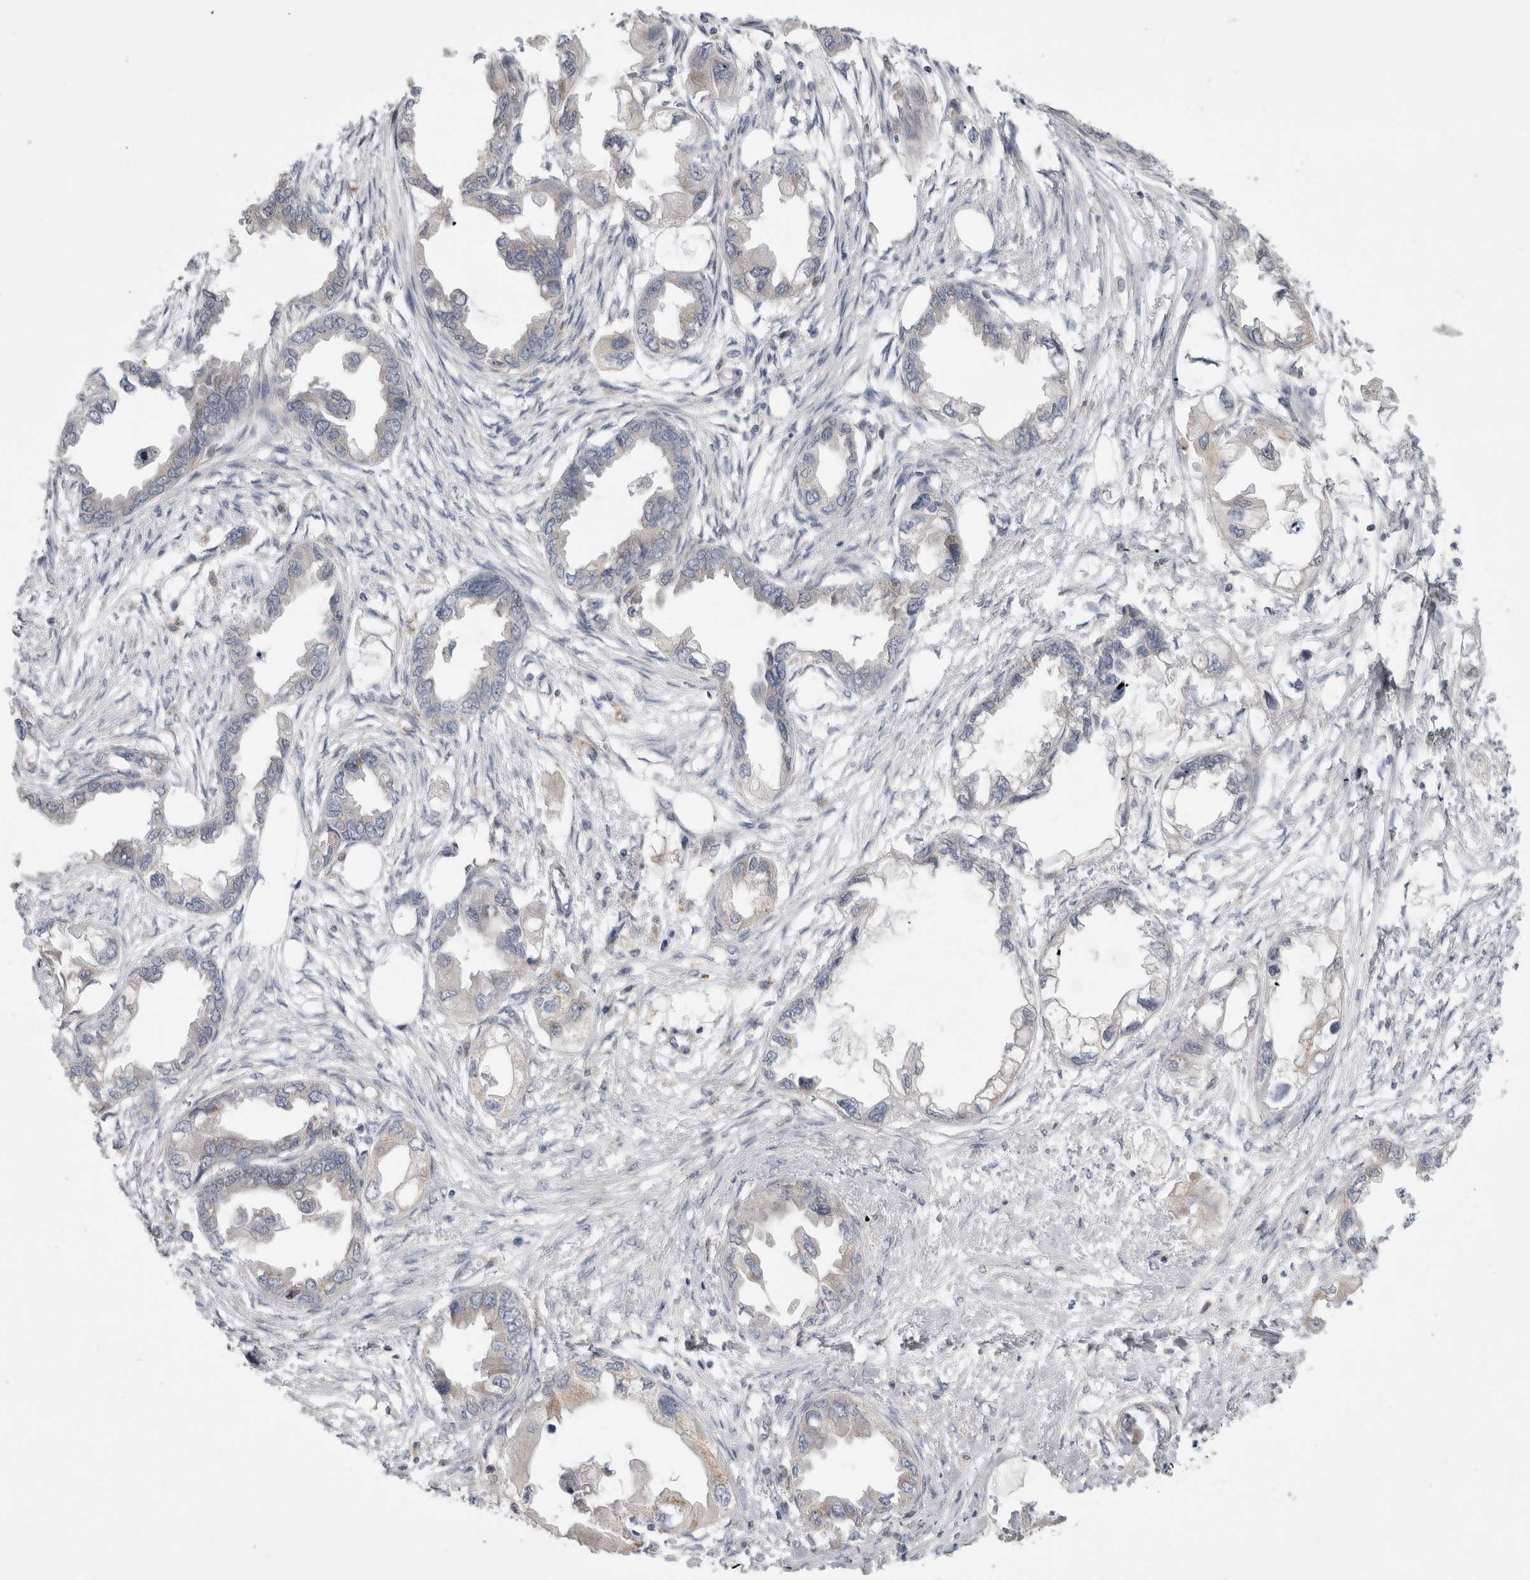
{"staining": {"intensity": "weak", "quantity": "<25%", "location": "cytoplasmic/membranous"}, "tissue": "endometrial cancer", "cell_type": "Tumor cells", "image_type": "cancer", "snomed": [{"axis": "morphology", "description": "Adenocarcinoma, NOS"}, {"axis": "morphology", "description": "Adenocarcinoma, metastatic, NOS"}, {"axis": "topography", "description": "Adipose tissue"}, {"axis": "topography", "description": "Endometrium"}], "caption": "An immunohistochemistry image of endometrial cancer is shown. There is no staining in tumor cells of endometrial cancer.", "gene": "SRD5A3", "patient": {"sex": "female", "age": 67}}